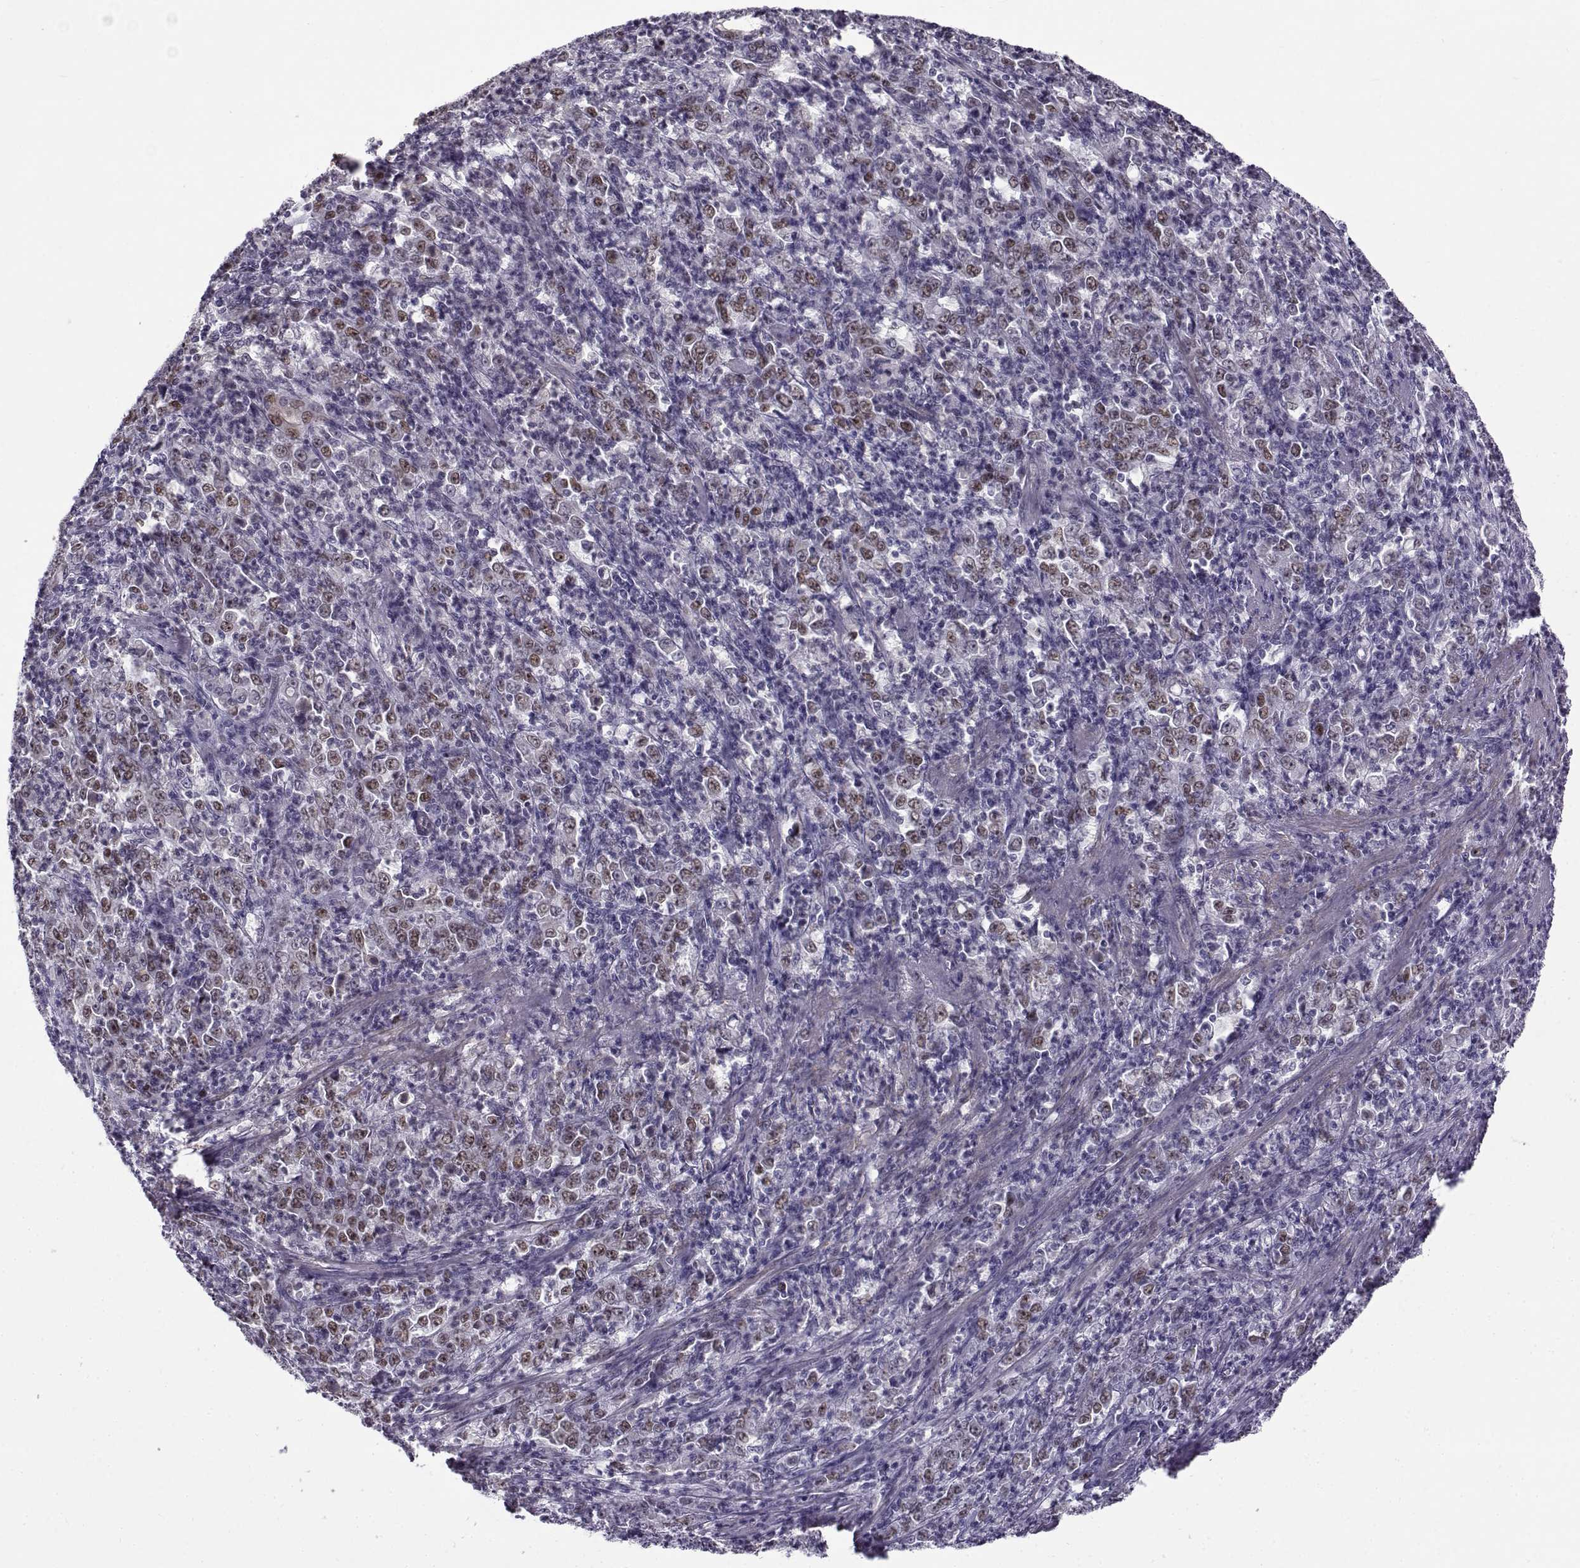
{"staining": {"intensity": "strong", "quantity": "<25%", "location": "nuclear"}, "tissue": "stomach cancer", "cell_type": "Tumor cells", "image_type": "cancer", "snomed": [{"axis": "morphology", "description": "Adenocarcinoma, NOS"}, {"axis": "topography", "description": "Stomach, lower"}], "caption": "Stomach cancer stained with a brown dye shows strong nuclear positive expression in about <25% of tumor cells.", "gene": "BACH1", "patient": {"sex": "female", "age": 71}}